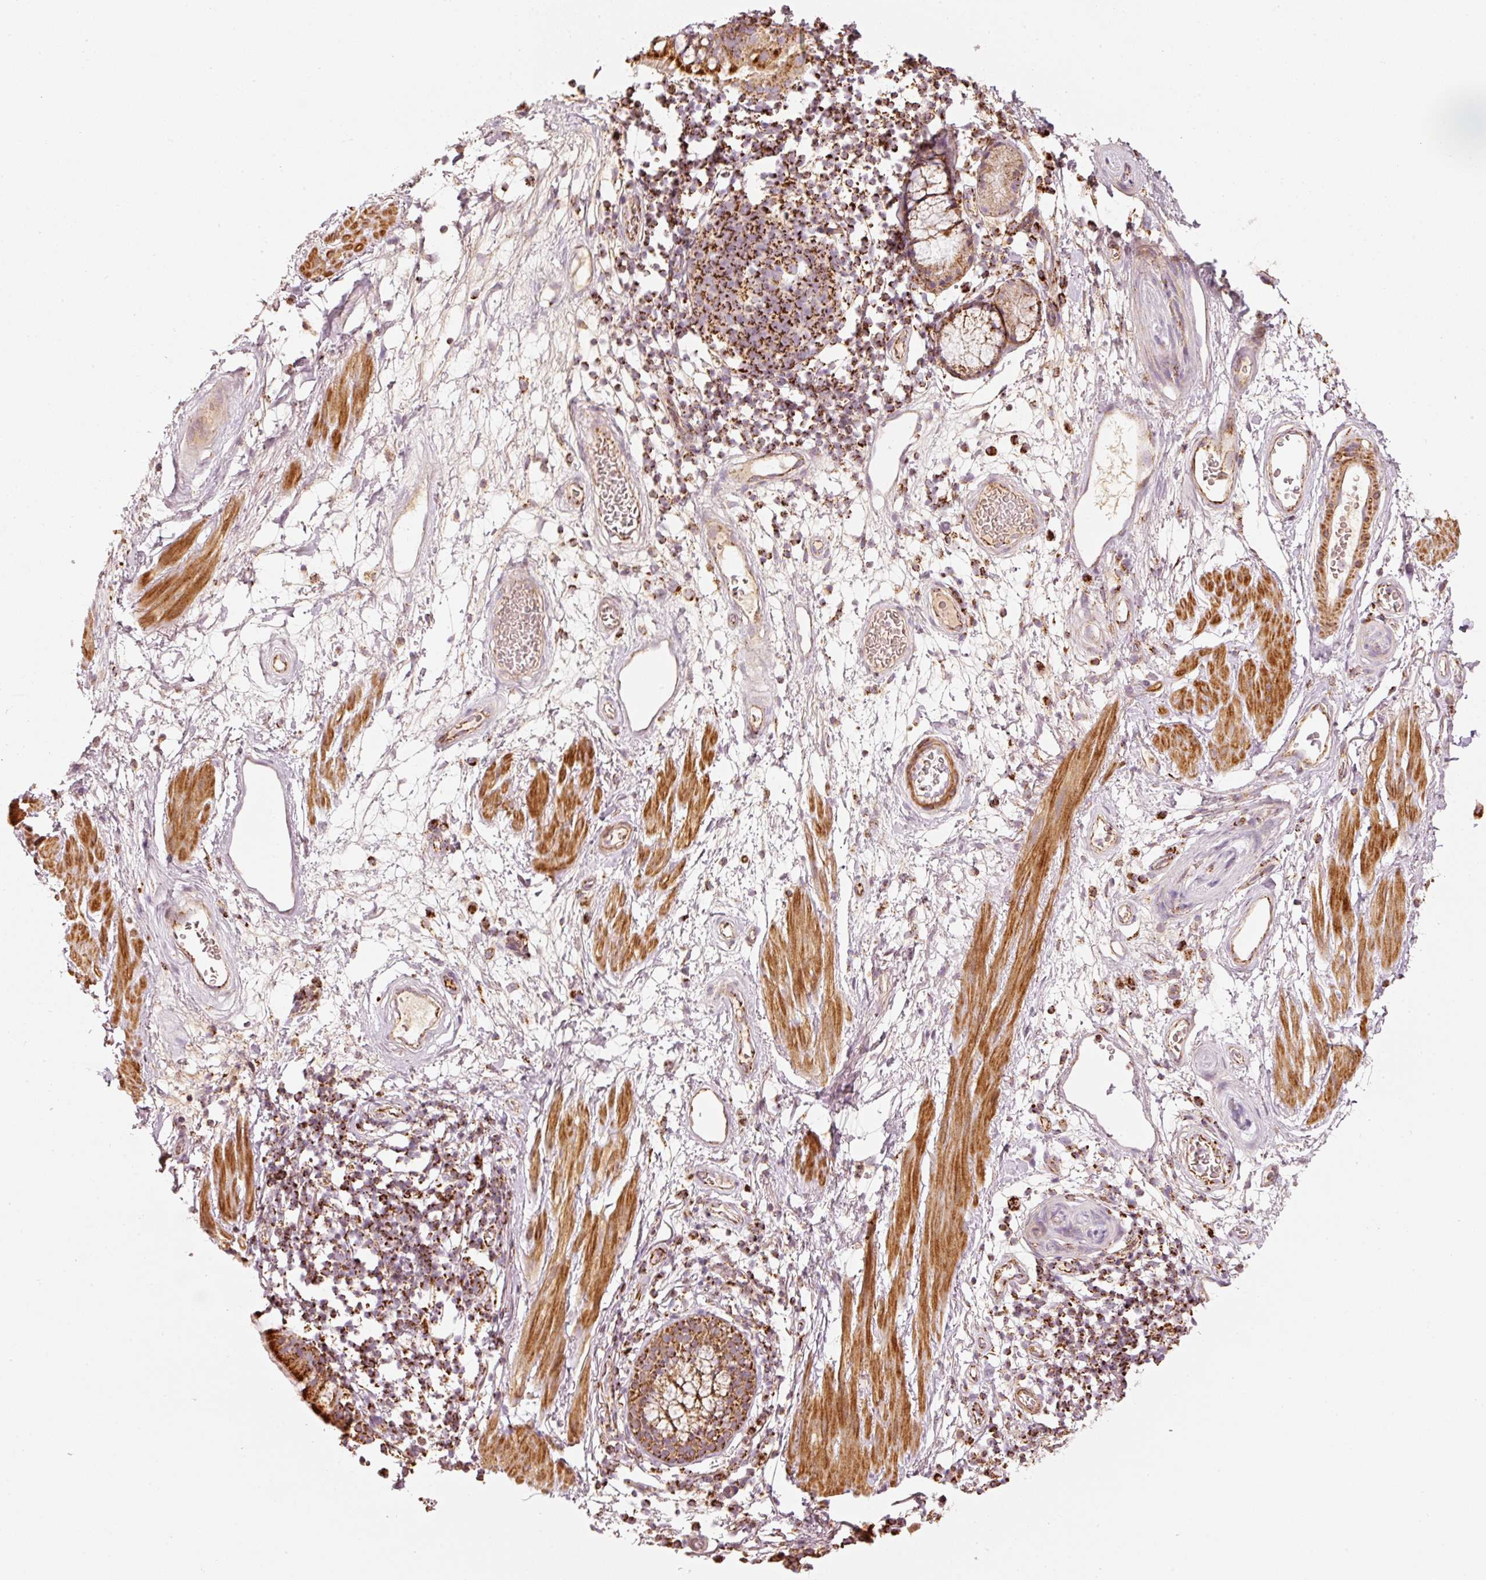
{"staining": {"intensity": "negative", "quantity": "none", "location": "none"}, "tissue": "soft tissue", "cell_type": "Chondrocytes", "image_type": "normal", "snomed": [{"axis": "morphology", "description": "Normal tissue, NOS"}, {"axis": "topography", "description": "Cartilage tissue"}, {"axis": "topography", "description": "Bronchus"}], "caption": "This is an immunohistochemistry (IHC) image of normal soft tissue. There is no positivity in chondrocytes.", "gene": "C17orf98", "patient": {"sex": "male", "age": 58}}